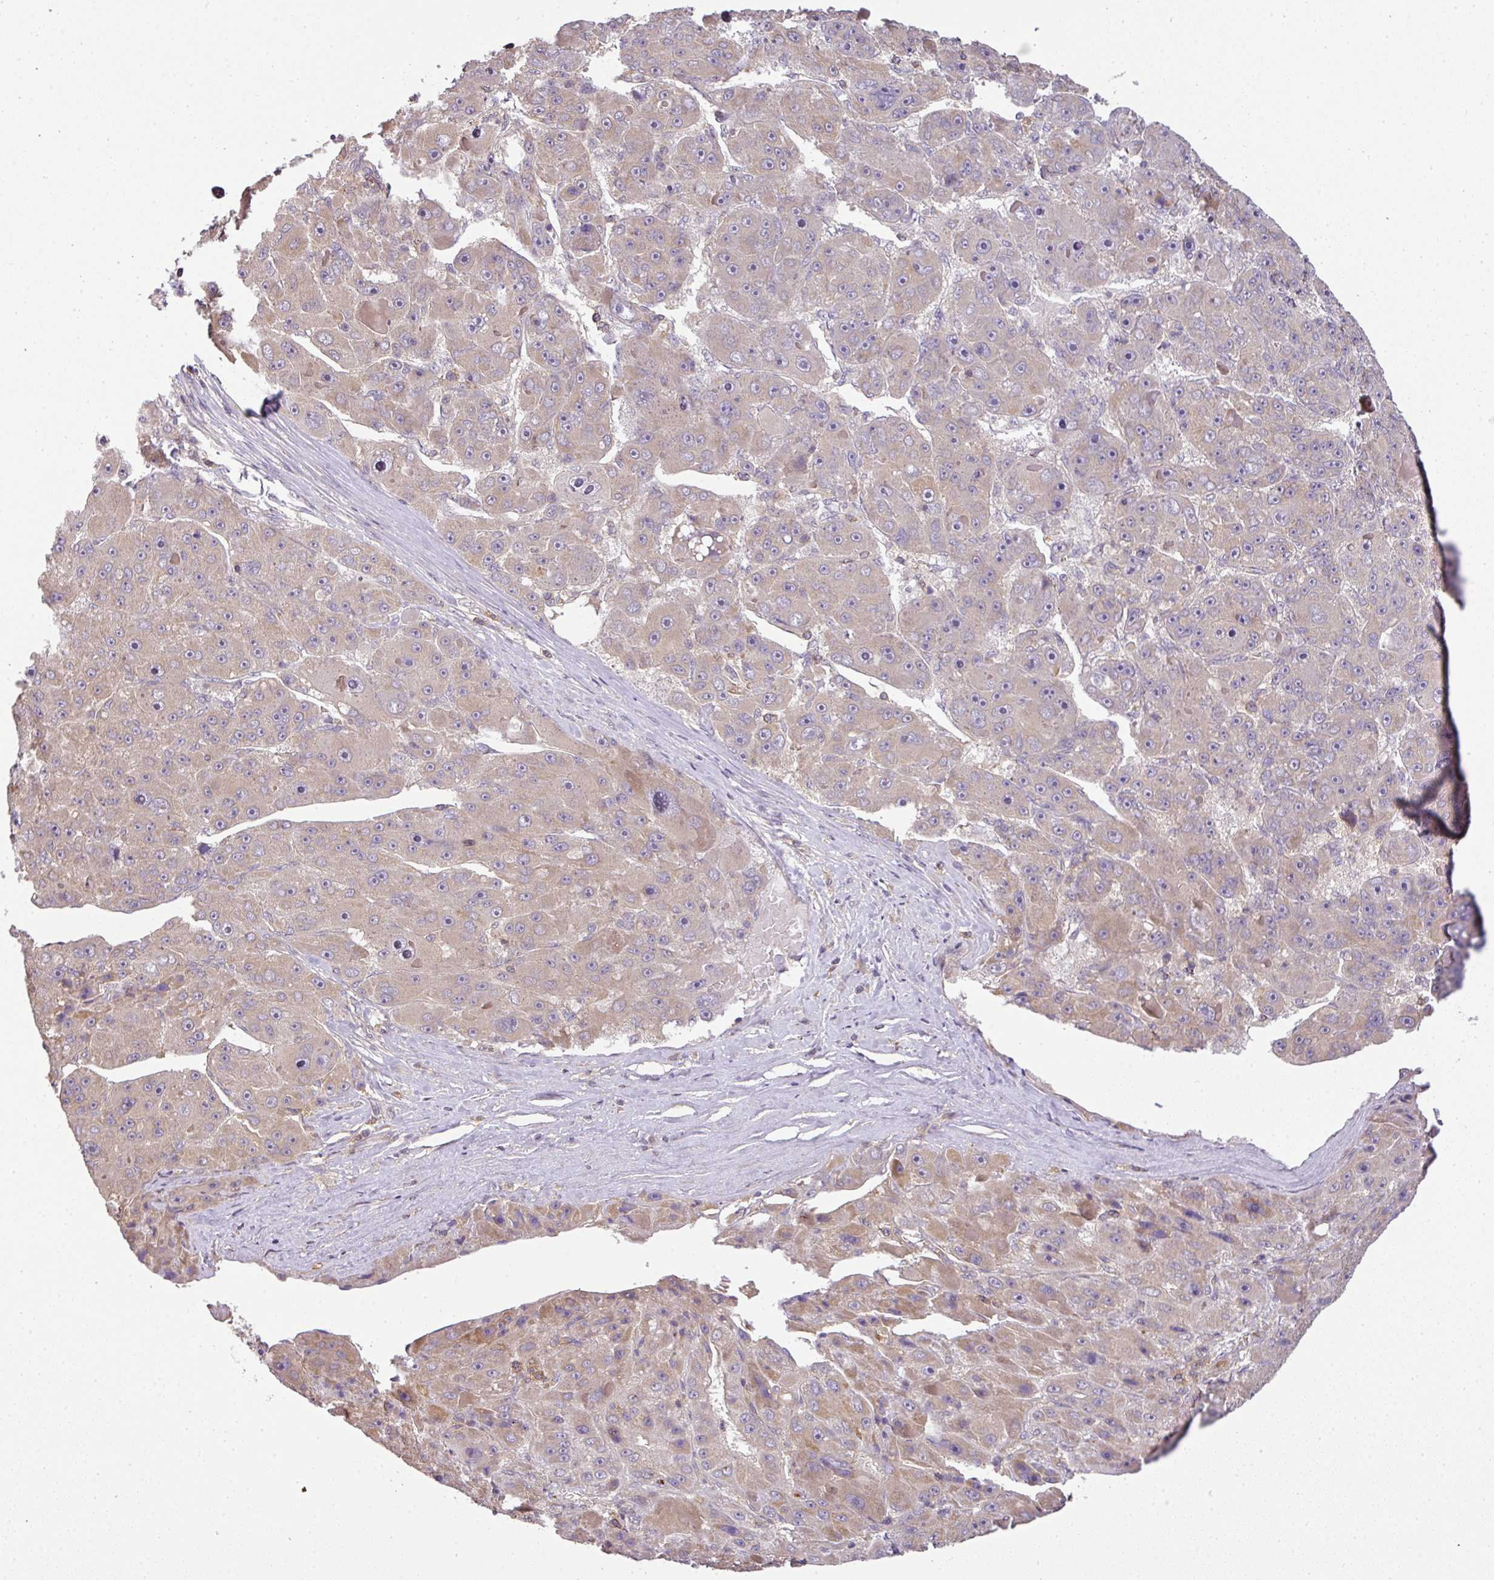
{"staining": {"intensity": "weak", "quantity": "<25%", "location": "cytoplasmic/membranous"}, "tissue": "liver cancer", "cell_type": "Tumor cells", "image_type": "cancer", "snomed": [{"axis": "morphology", "description": "Carcinoma, Hepatocellular, NOS"}, {"axis": "topography", "description": "Liver"}], "caption": "Micrograph shows no significant protein positivity in tumor cells of liver hepatocellular carcinoma.", "gene": "TCL1B", "patient": {"sex": "male", "age": 76}}